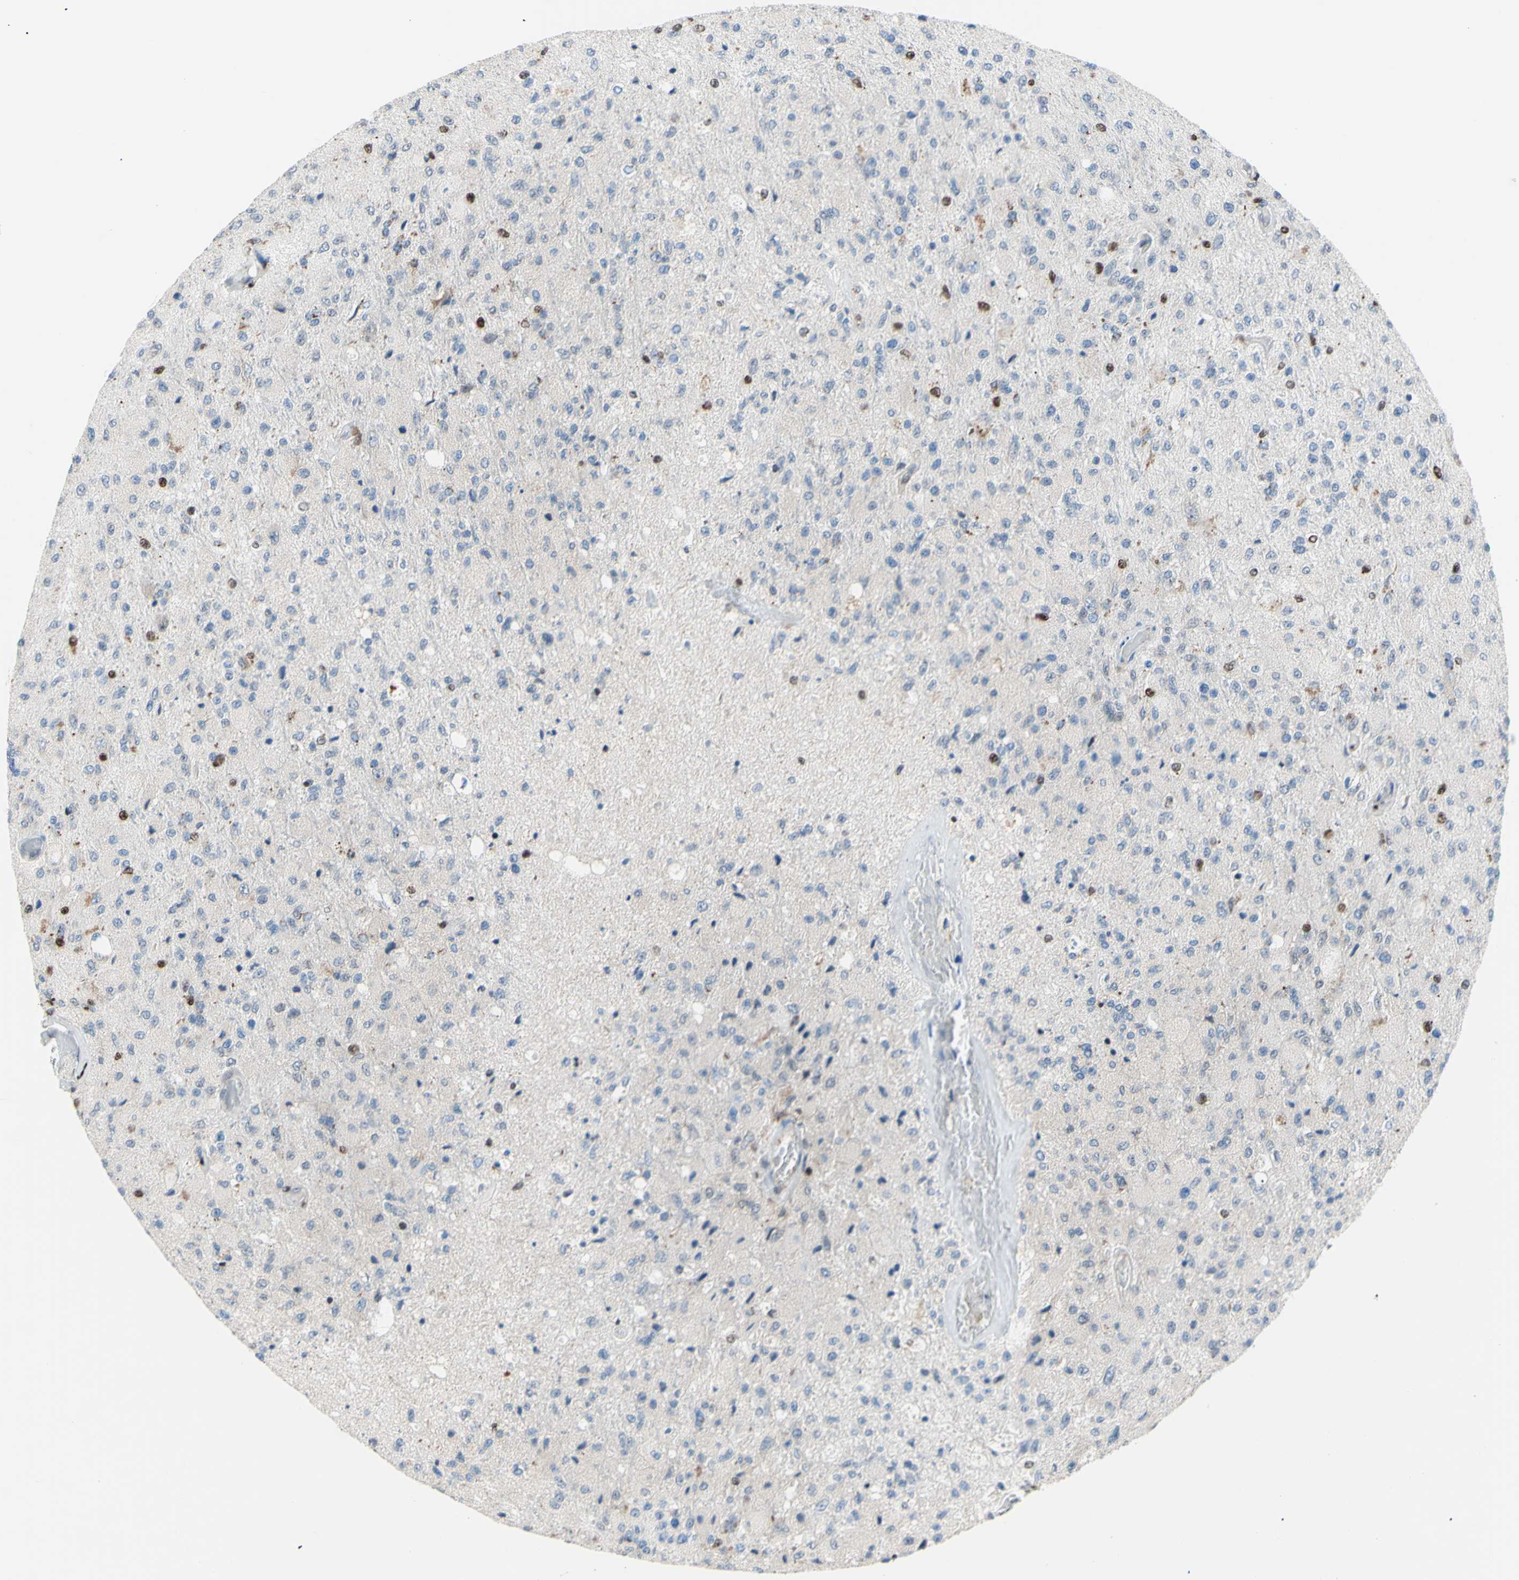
{"staining": {"intensity": "negative", "quantity": "none", "location": "none"}, "tissue": "glioma", "cell_type": "Tumor cells", "image_type": "cancer", "snomed": [{"axis": "morphology", "description": "Normal tissue, NOS"}, {"axis": "morphology", "description": "Glioma, malignant, High grade"}, {"axis": "topography", "description": "Cerebral cortex"}], "caption": "Immunohistochemistry photomicrograph of neoplastic tissue: human malignant glioma (high-grade) stained with DAB shows no significant protein staining in tumor cells.", "gene": "EED", "patient": {"sex": "male", "age": 77}}